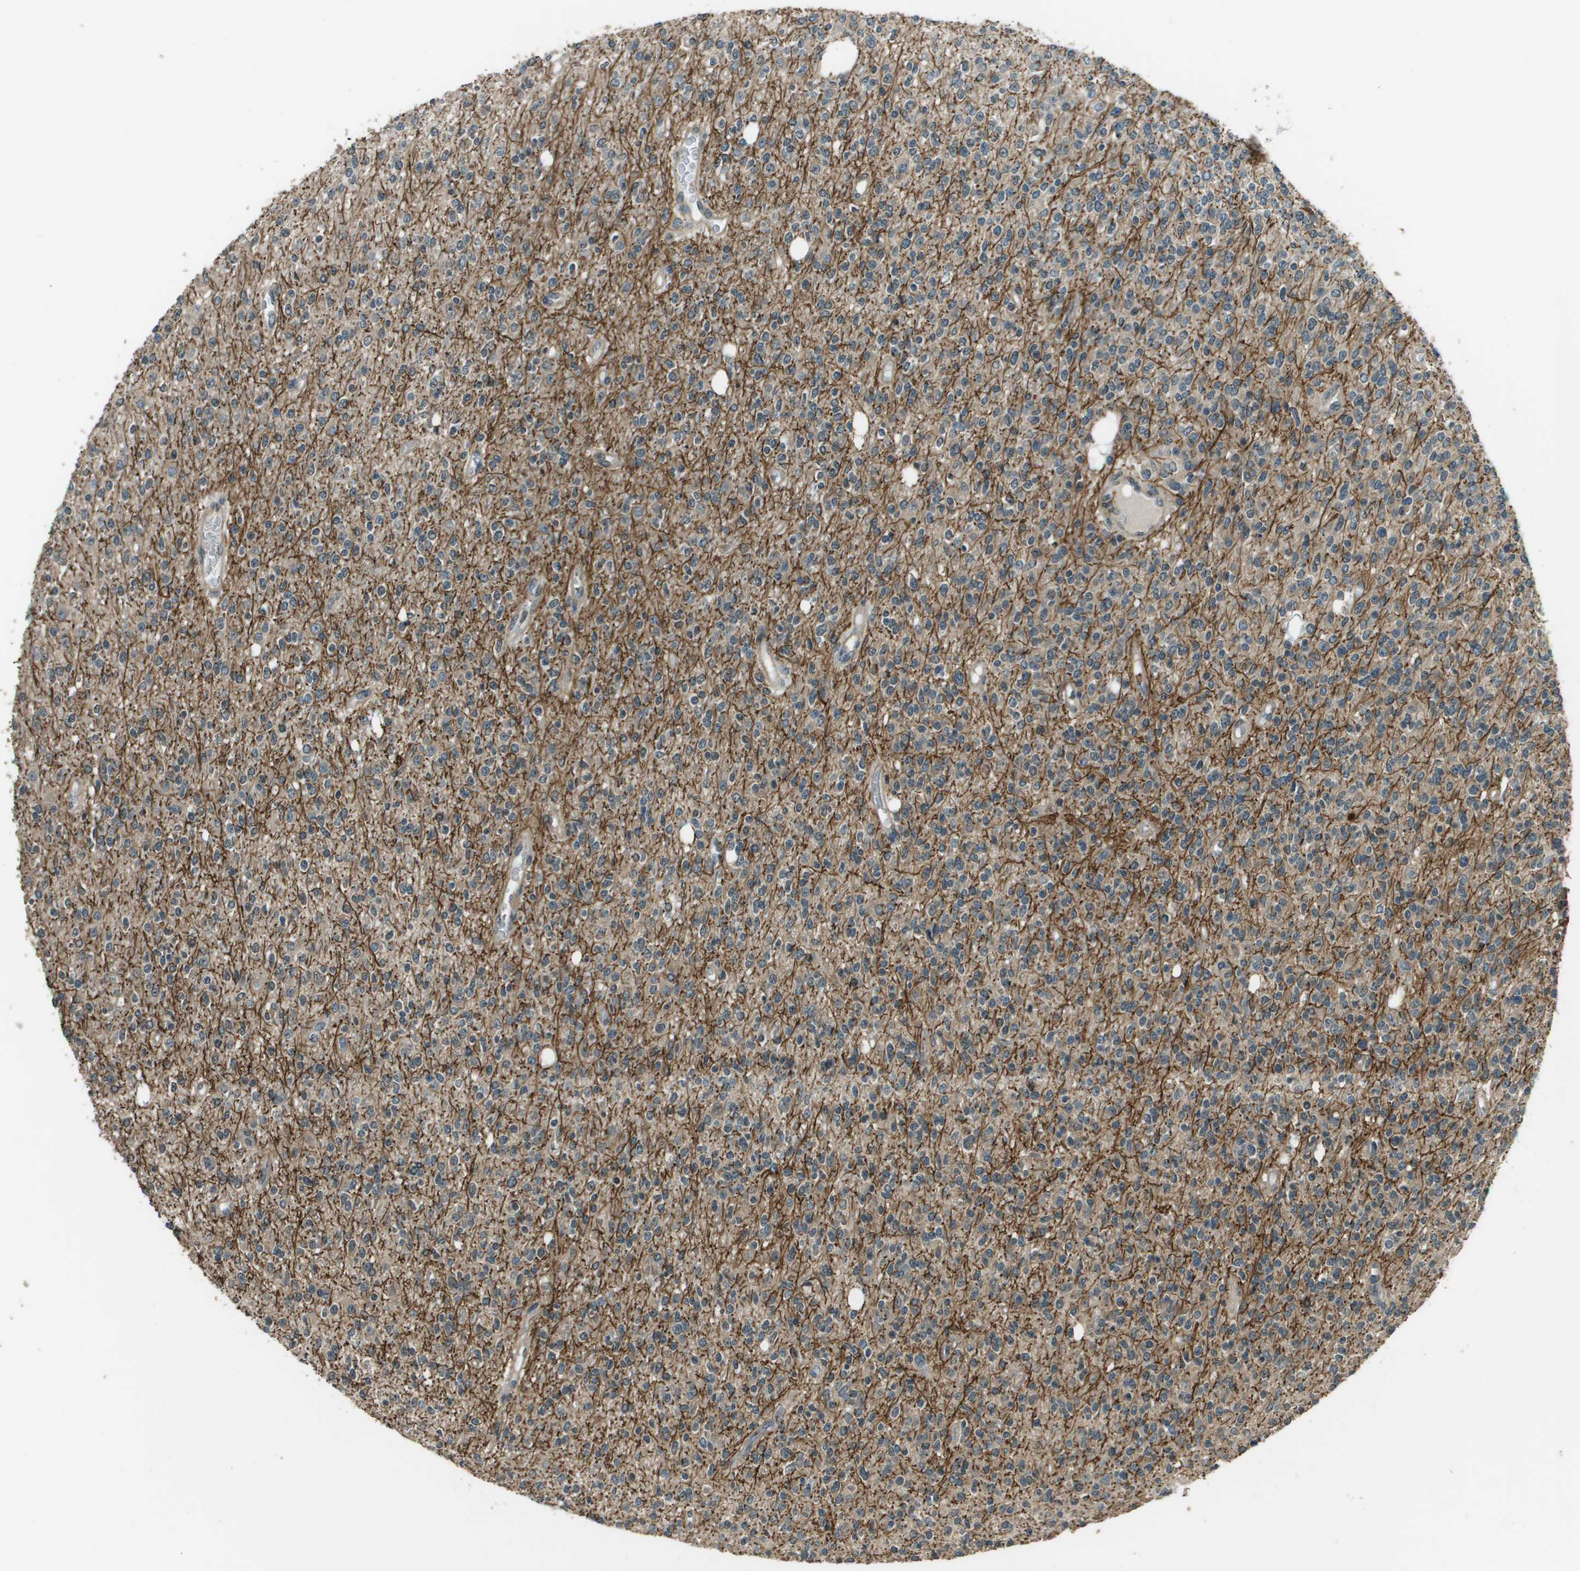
{"staining": {"intensity": "weak", "quantity": ">75%", "location": "cytoplasmic/membranous"}, "tissue": "glioma", "cell_type": "Tumor cells", "image_type": "cancer", "snomed": [{"axis": "morphology", "description": "Glioma, malignant, High grade"}, {"axis": "topography", "description": "Brain"}], "caption": "Malignant glioma (high-grade) stained for a protein (brown) displays weak cytoplasmic/membranous positive expression in approximately >75% of tumor cells.", "gene": "SDC3", "patient": {"sex": "male", "age": 34}}